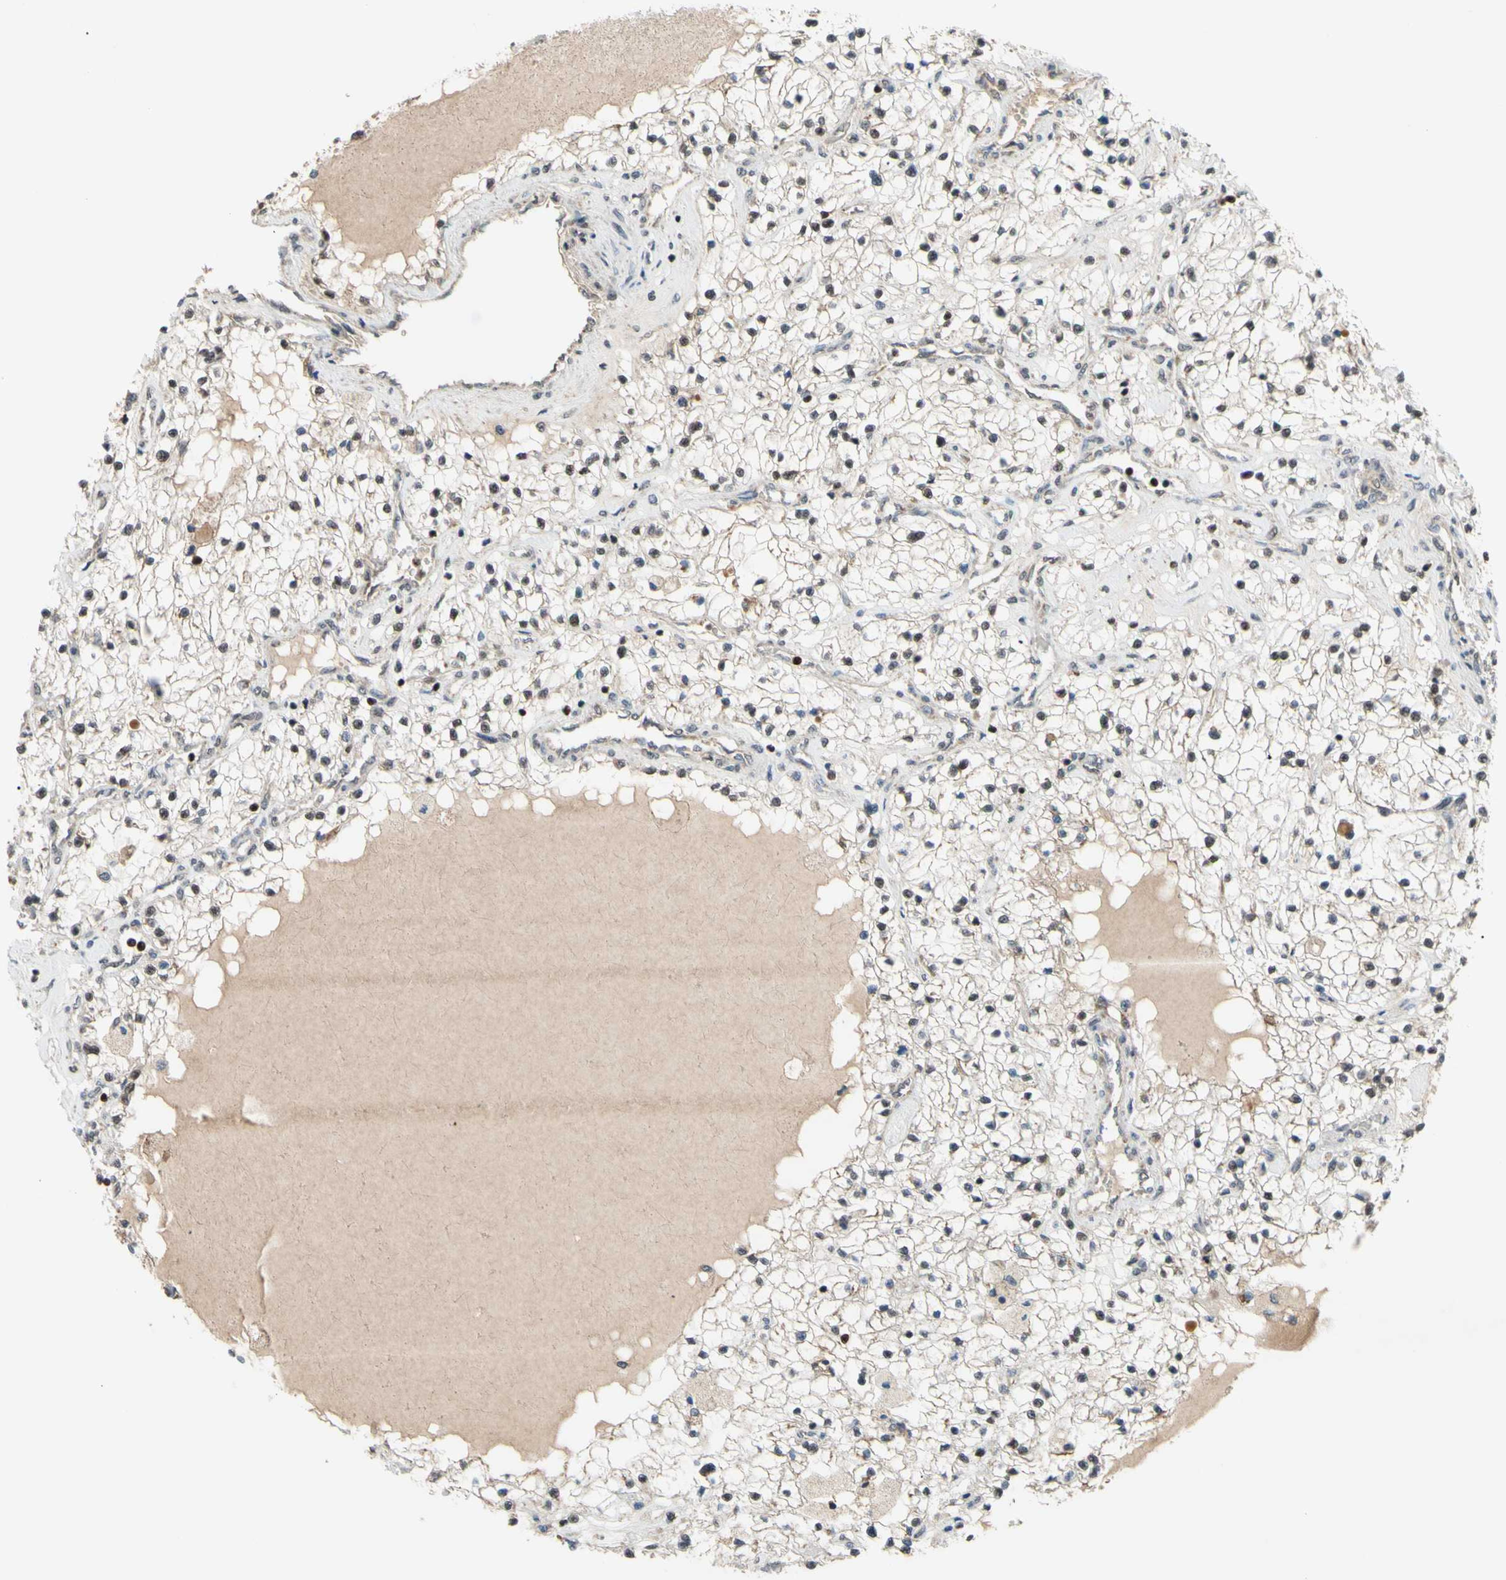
{"staining": {"intensity": "negative", "quantity": "none", "location": "none"}, "tissue": "renal cancer", "cell_type": "Tumor cells", "image_type": "cancer", "snomed": [{"axis": "morphology", "description": "Adenocarcinoma, NOS"}, {"axis": "topography", "description": "Kidney"}], "caption": "High power microscopy photomicrograph of an immunohistochemistry photomicrograph of adenocarcinoma (renal), revealing no significant expression in tumor cells.", "gene": "SP4", "patient": {"sex": "male", "age": 68}}